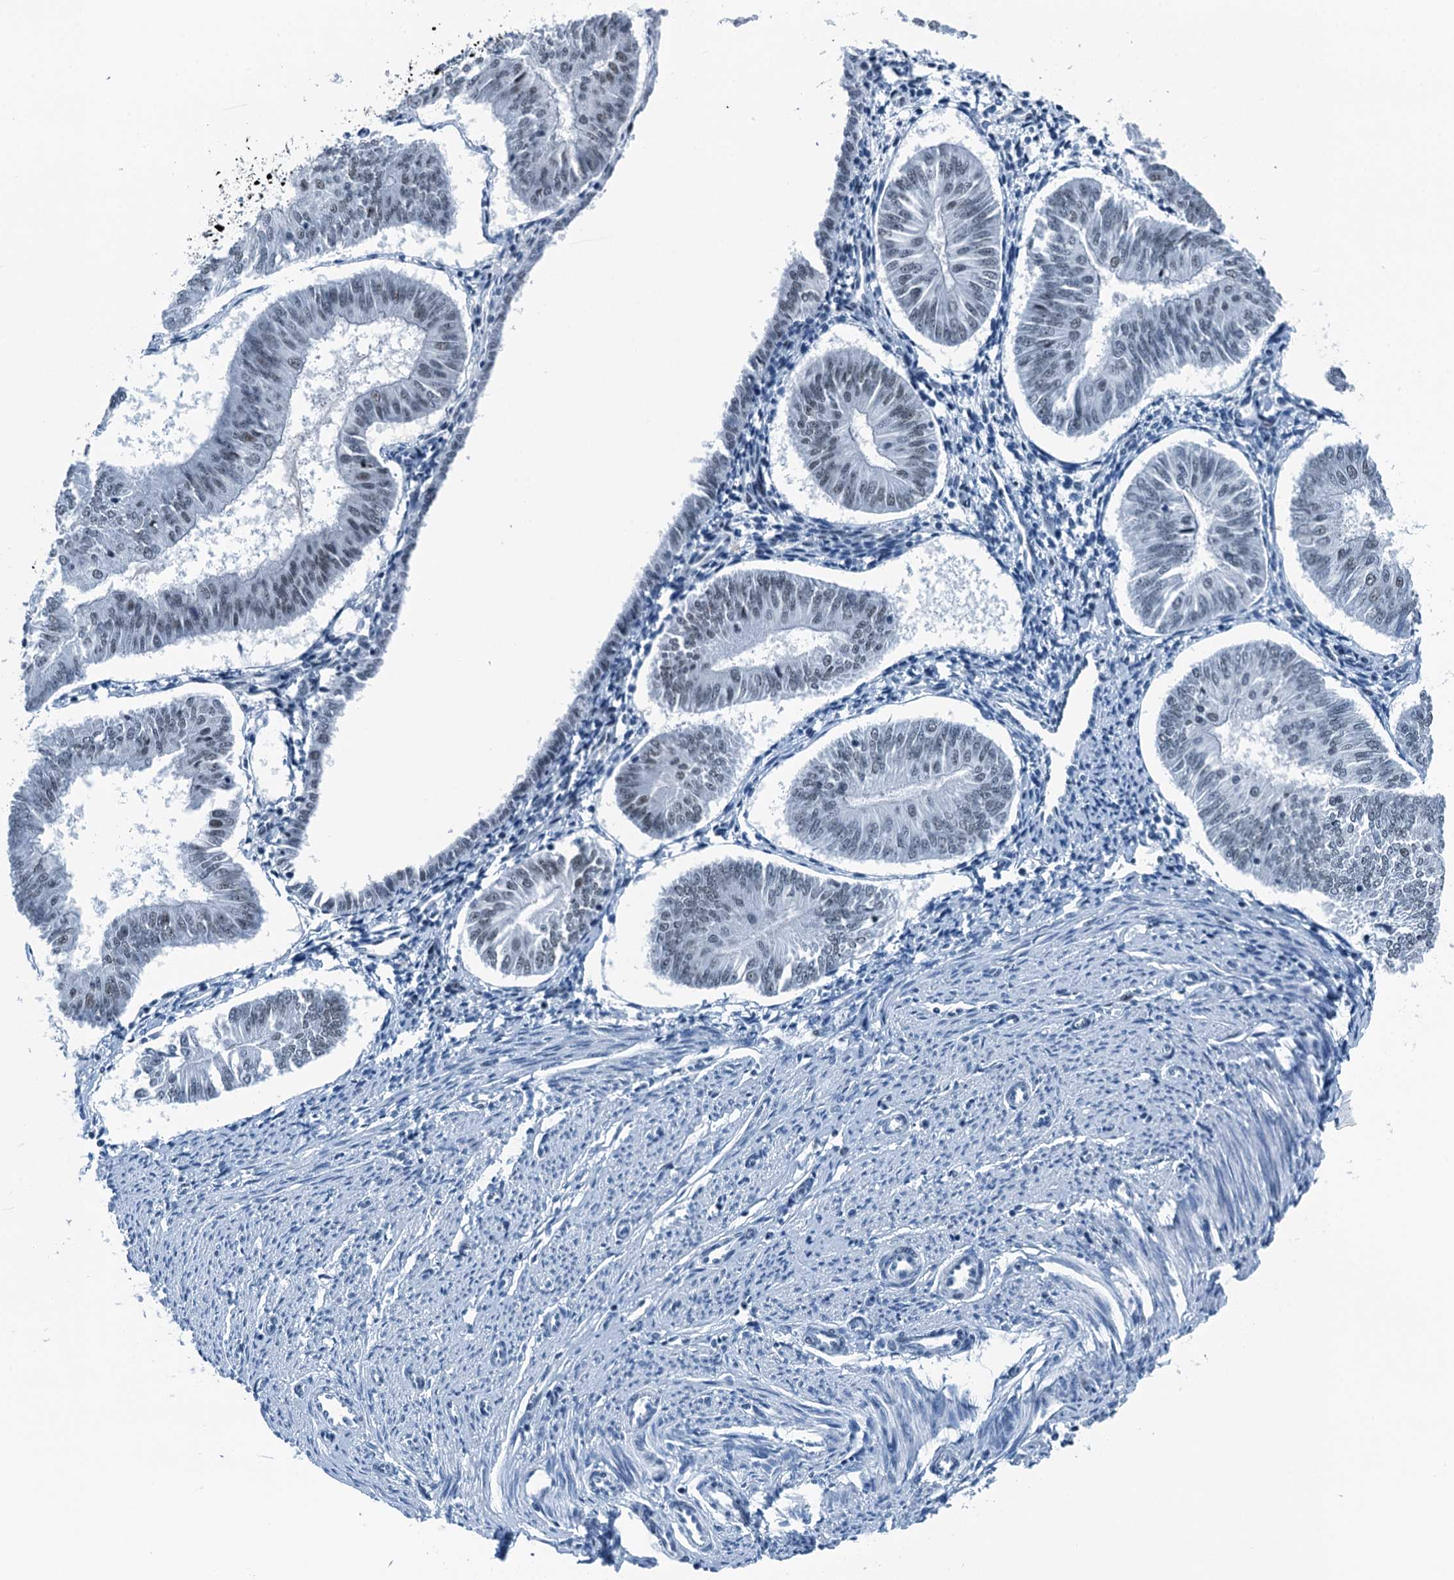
{"staining": {"intensity": "negative", "quantity": "none", "location": "none"}, "tissue": "endometrial cancer", "cell_type": "Tumor cells", "image_type": "cancer", "snomed": [{"axis": "morphology", "description": "Adenocarcinoma, NOS"}, {"axis": "topography", "description": "Endometrium"}], "caption": "Image shows no protein positivity in tumor cells of endometrial cancer tissue.", "gene": "TRPT1", "patient": {"sex": "female", "age": 58}}